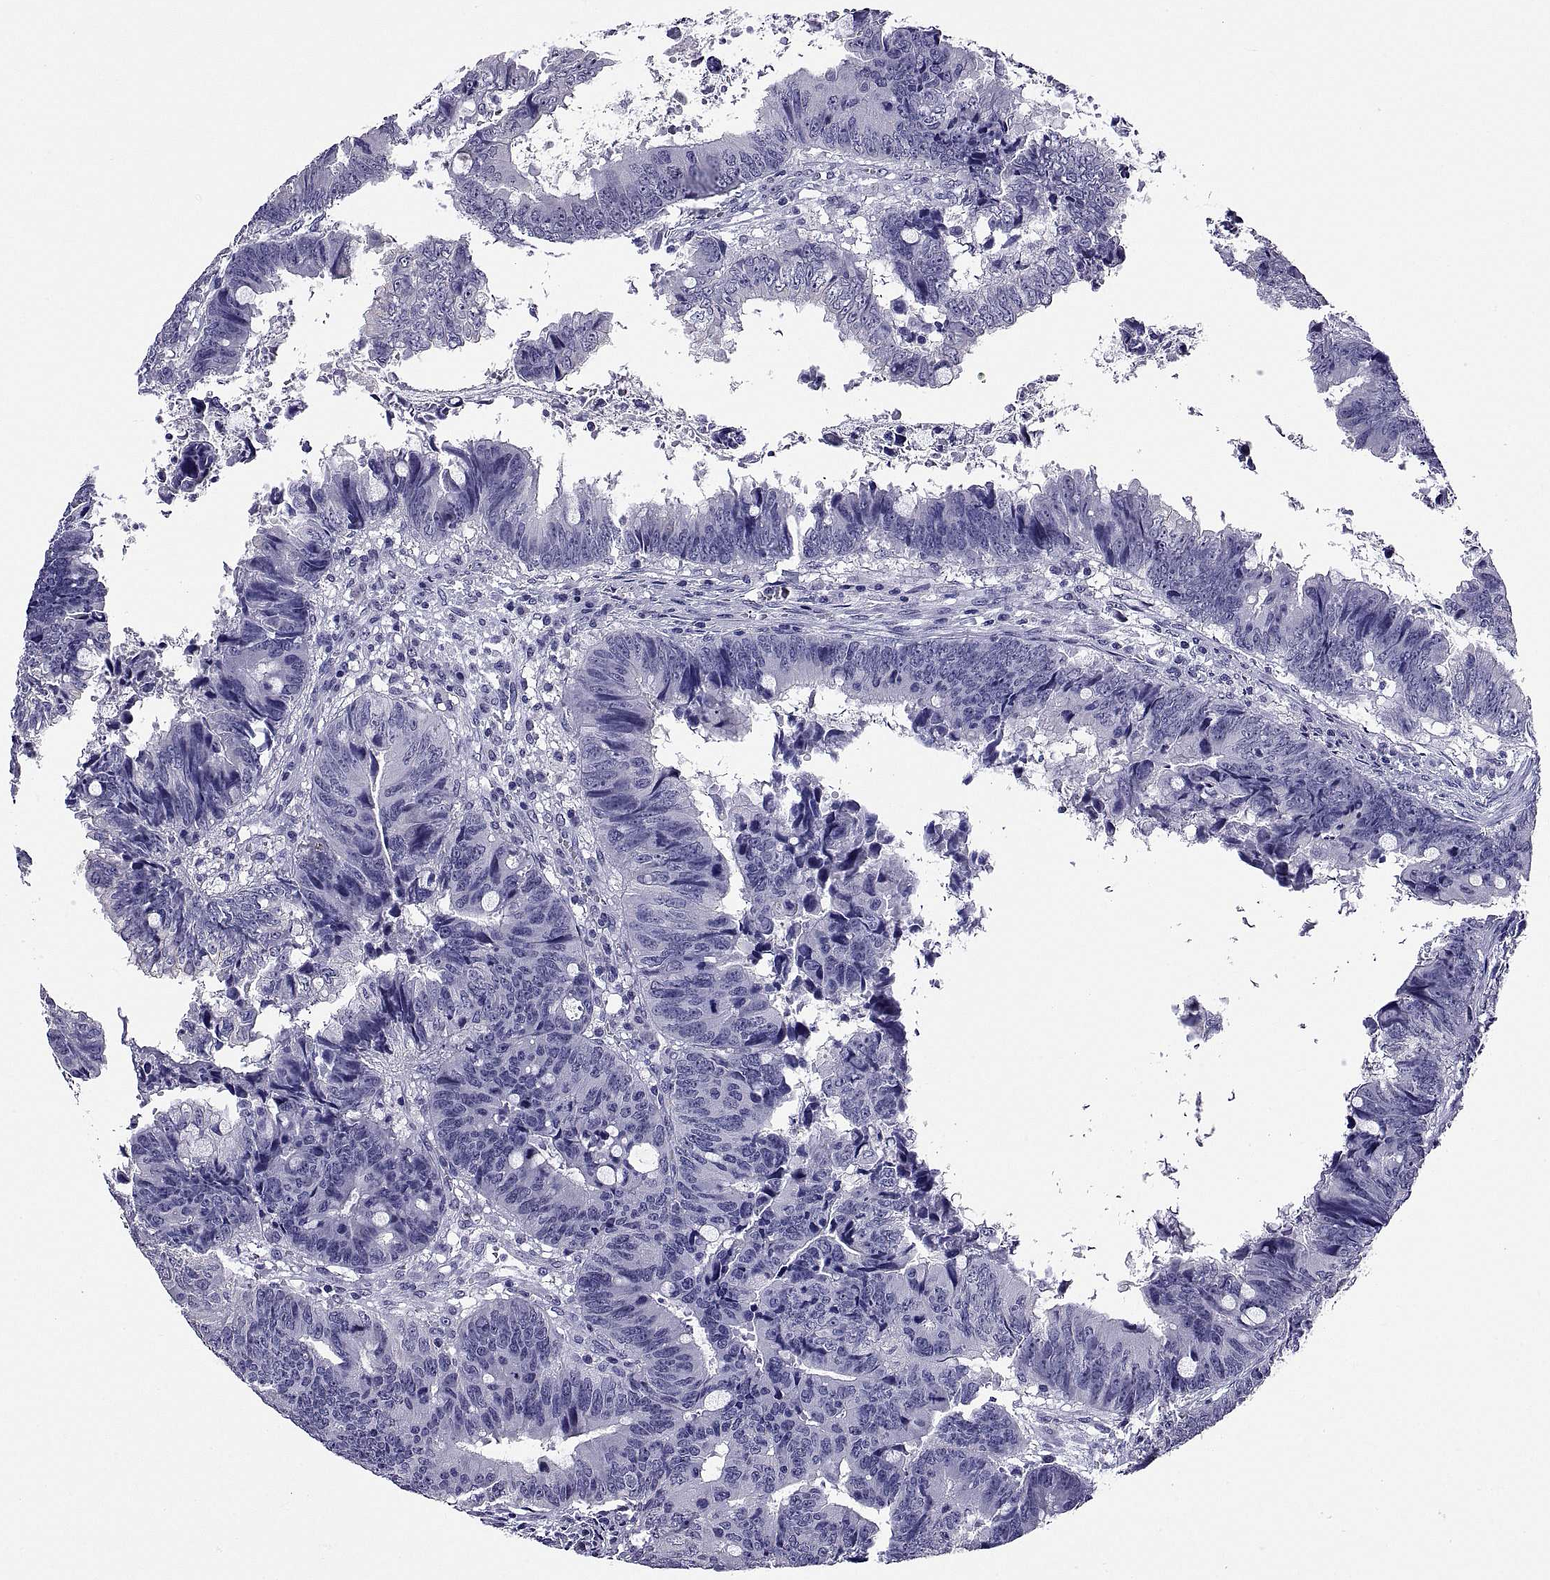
{"staining": {"intensity": "negative", "quantity": "none", "location": "none"}, "tissue": "colorectal cancer", "cell_type": "Tumor cells", "image_type": "cancer", "snomed": [{"axis": "morphology", "description": "Adenocarcinoma, NOS"}, {"axis": "topography", "description": "Colon"}], "caption": "Tumor cells show no significant protein positivity in colorectal adenocarcinoma. Brightfield microscopy of IHC stained with DAB (brown) and hematoxylin (blue), captured at high magnification.", "gene": "TGFBR3L", "patient": {"sex": "female", "age": 82}}